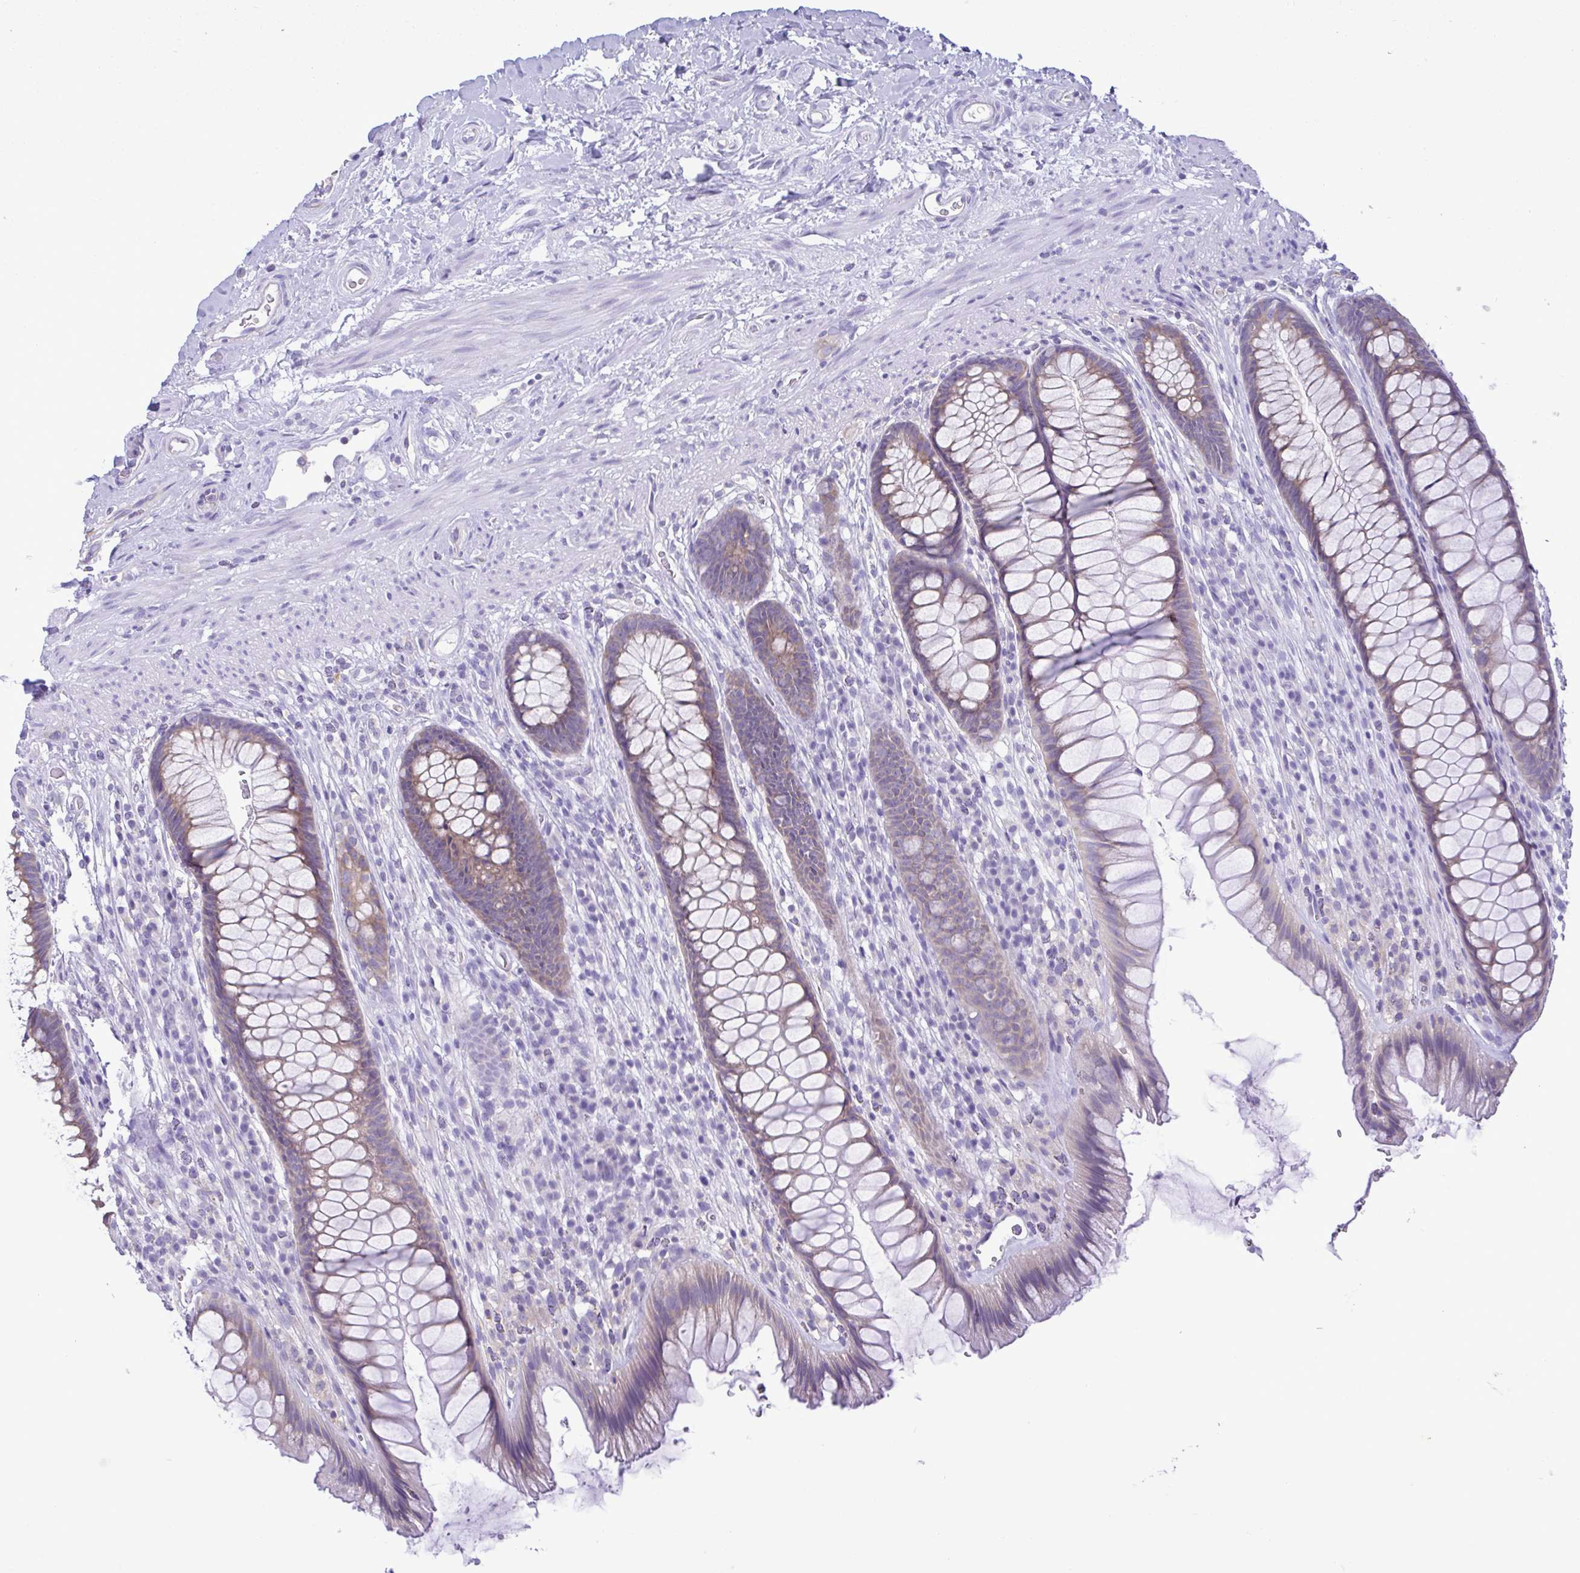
{"staining": {"intensity": "weak", "quantity": "25%-75%", "location": "cytoplasmic/membranous"}, "tissue": "rectum", "cell_type": "Glandular cells", "image_type": "normal", "snomed": [{"axis": "morphology", "description": "Normal tissue, NOS"}, {"axis": "topography", "description": "Rectum"}], "caption": "Protein expression analysis of normal rectum demonstrates weak cytoplasmic/membranous expression in about 25%-75% of glandular cells. (DAB (3,3'-diaminobenzidine) = brown stain, brightfield microscopy at high magnification).", "gene": "TNNI3", "patient": {"sex": "male", "age": 53}}